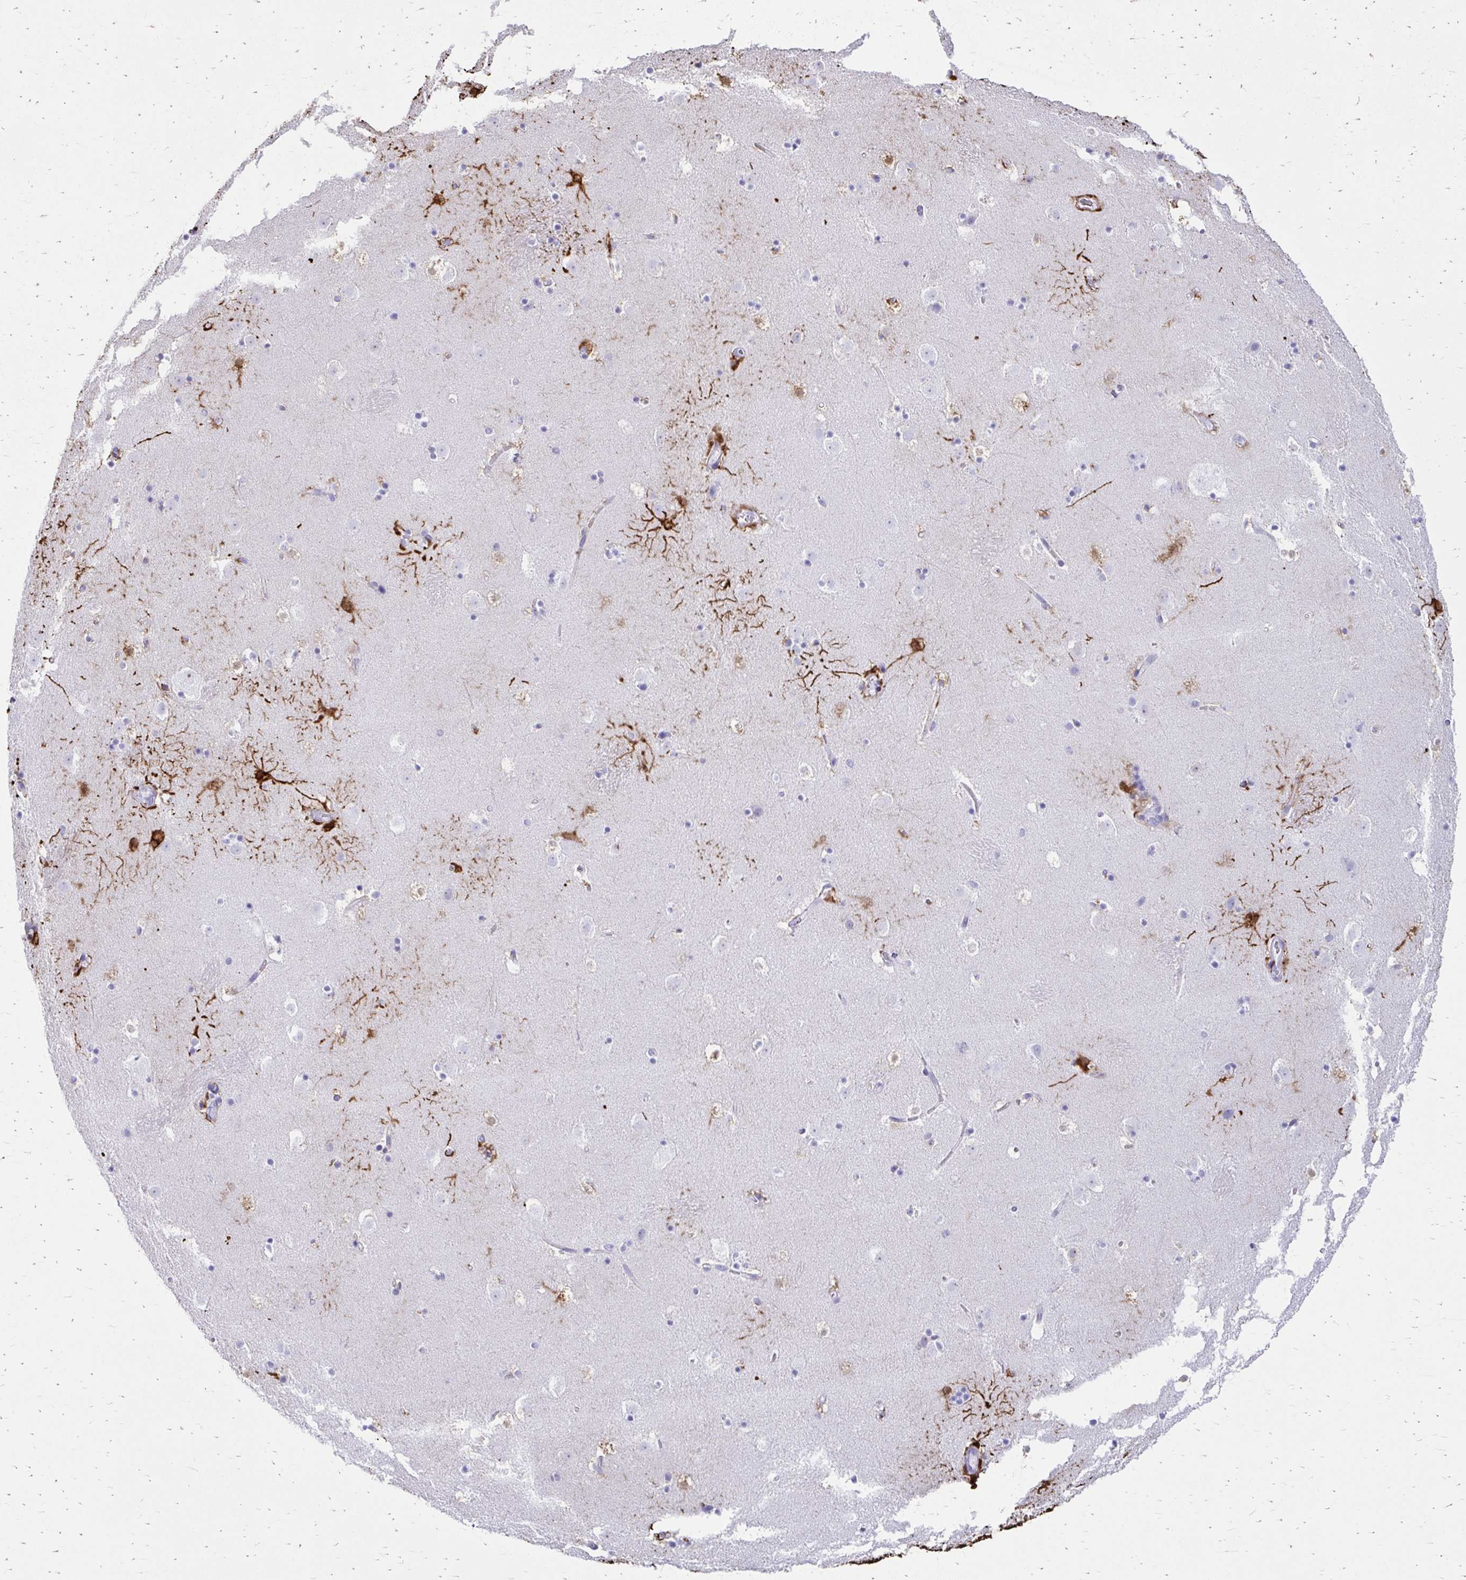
{"staining": {"intensity": "strong", "quantity": "25%-75%", "location": "cytoplasmic/membranous"}, "tissue": "caudate", "cell_type": "Glial cells", "image_type": "normal", "snomed": [{"axis": "morphology", "description": "Normal tissue, NOS"}, {"axis": "topography", "description": "Lateral ventricle wall"}], "caption": "This is a photomicrograph of immunohistochemistry staining of unremarkable caudate, which shows strong staining in the cytoplasmic/membranous of glial cells.", "gene": "ZNF699", "patient": {"sex": "male", "age": 37}}